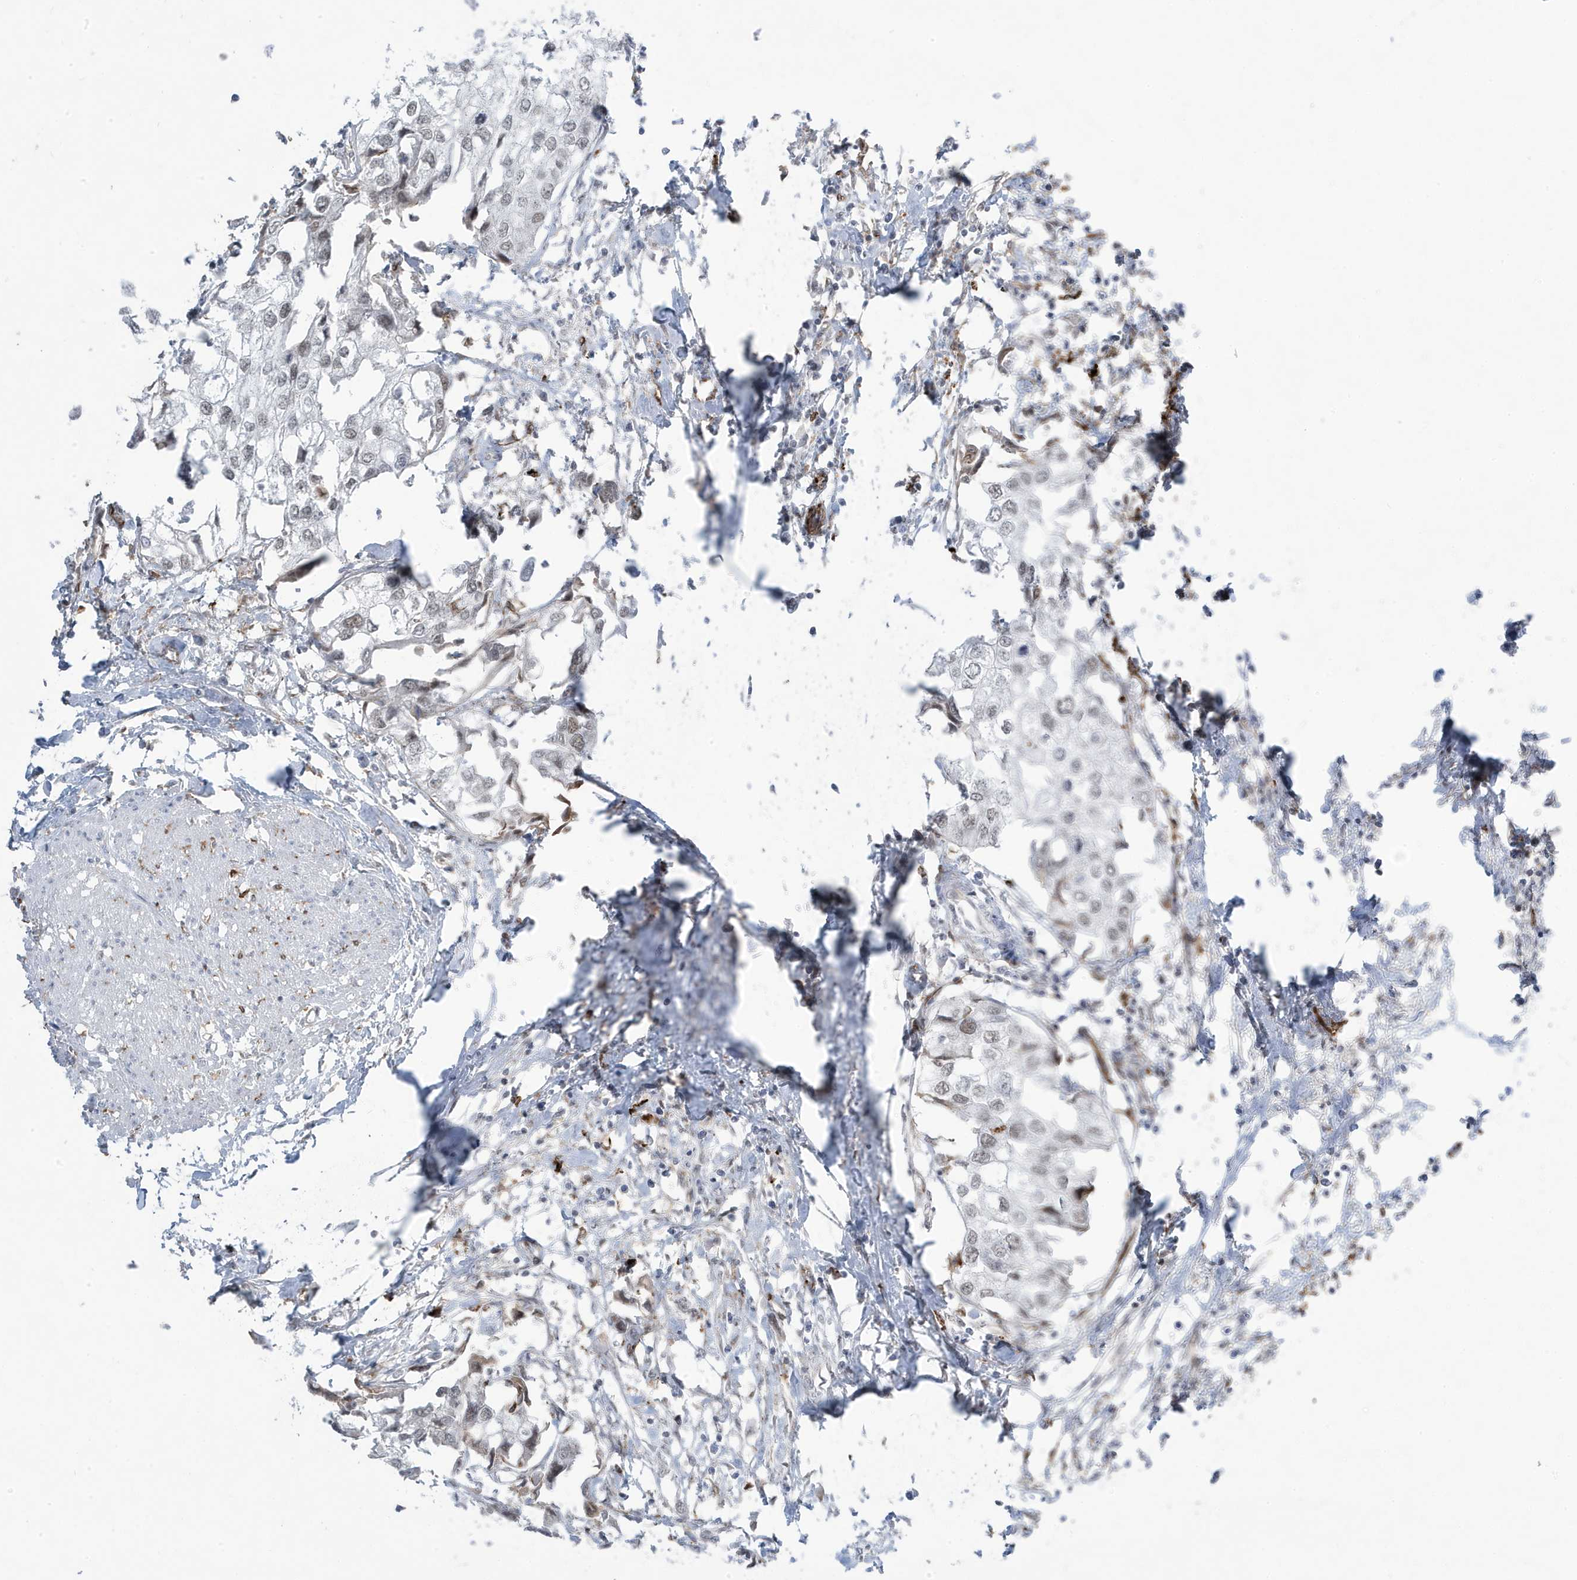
{"staining": {"intensity": "negative", "quantity": "none", "location": "none"}, "tissue": "urothelial cancer", "cell_type": "Tumor cells", "image_type": "cancer", "snomed": [{"axis": "morphology", "description": "Urothelial carcinoma, High grade"}, {"axis": "topography", "description": "Urinary bladder"}], "caption": "This is a micrograph of immunohistochemistry (IHC) staining of urothelial carcinoma (high-grade), which shows no positivity in tumor cells.", "gene": "ADAMTSL3", "patient": {"sex": "male", "age": 64}}